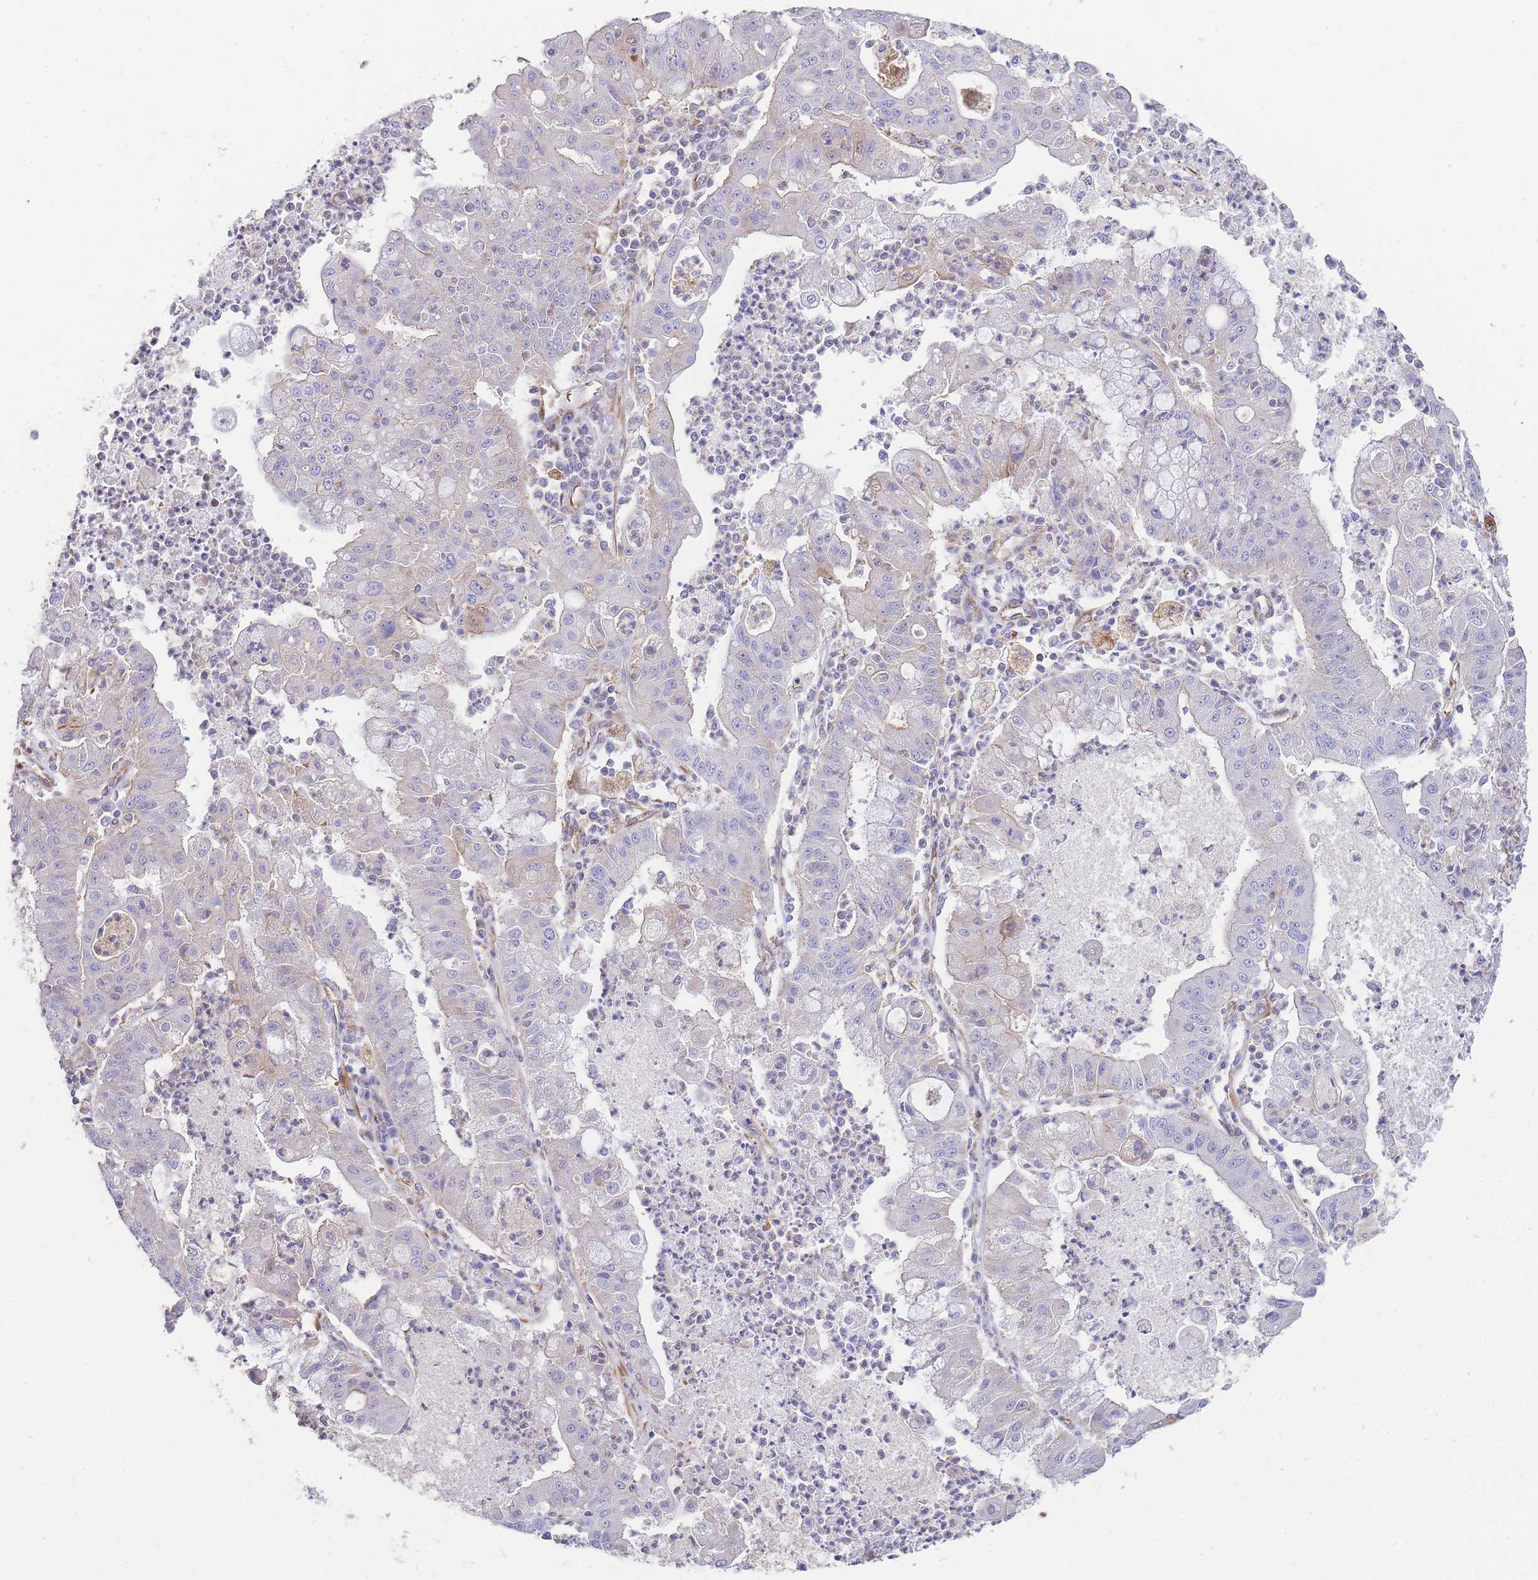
{"staining": {"intensity": "negative", "quantity": "none", "location": "none"}, "tissue": "ovarian cancer", "cell_type": "Tumor cells", "image_type": "cancer", "snomed": [{"axis": "morphology", "description": "Cystadenocarcinoma, mucinous, NOS"}, {"axis": "topography", "description": "Ovary"}], "caption": "This is an immunohistochemistry micrograph of human ovarian cancer (mucinous cystadenocarcinoma). There is no expression in tumor cells.", "gene": "ANKRD53", "patient": {"sex": "female", "age": 70}}